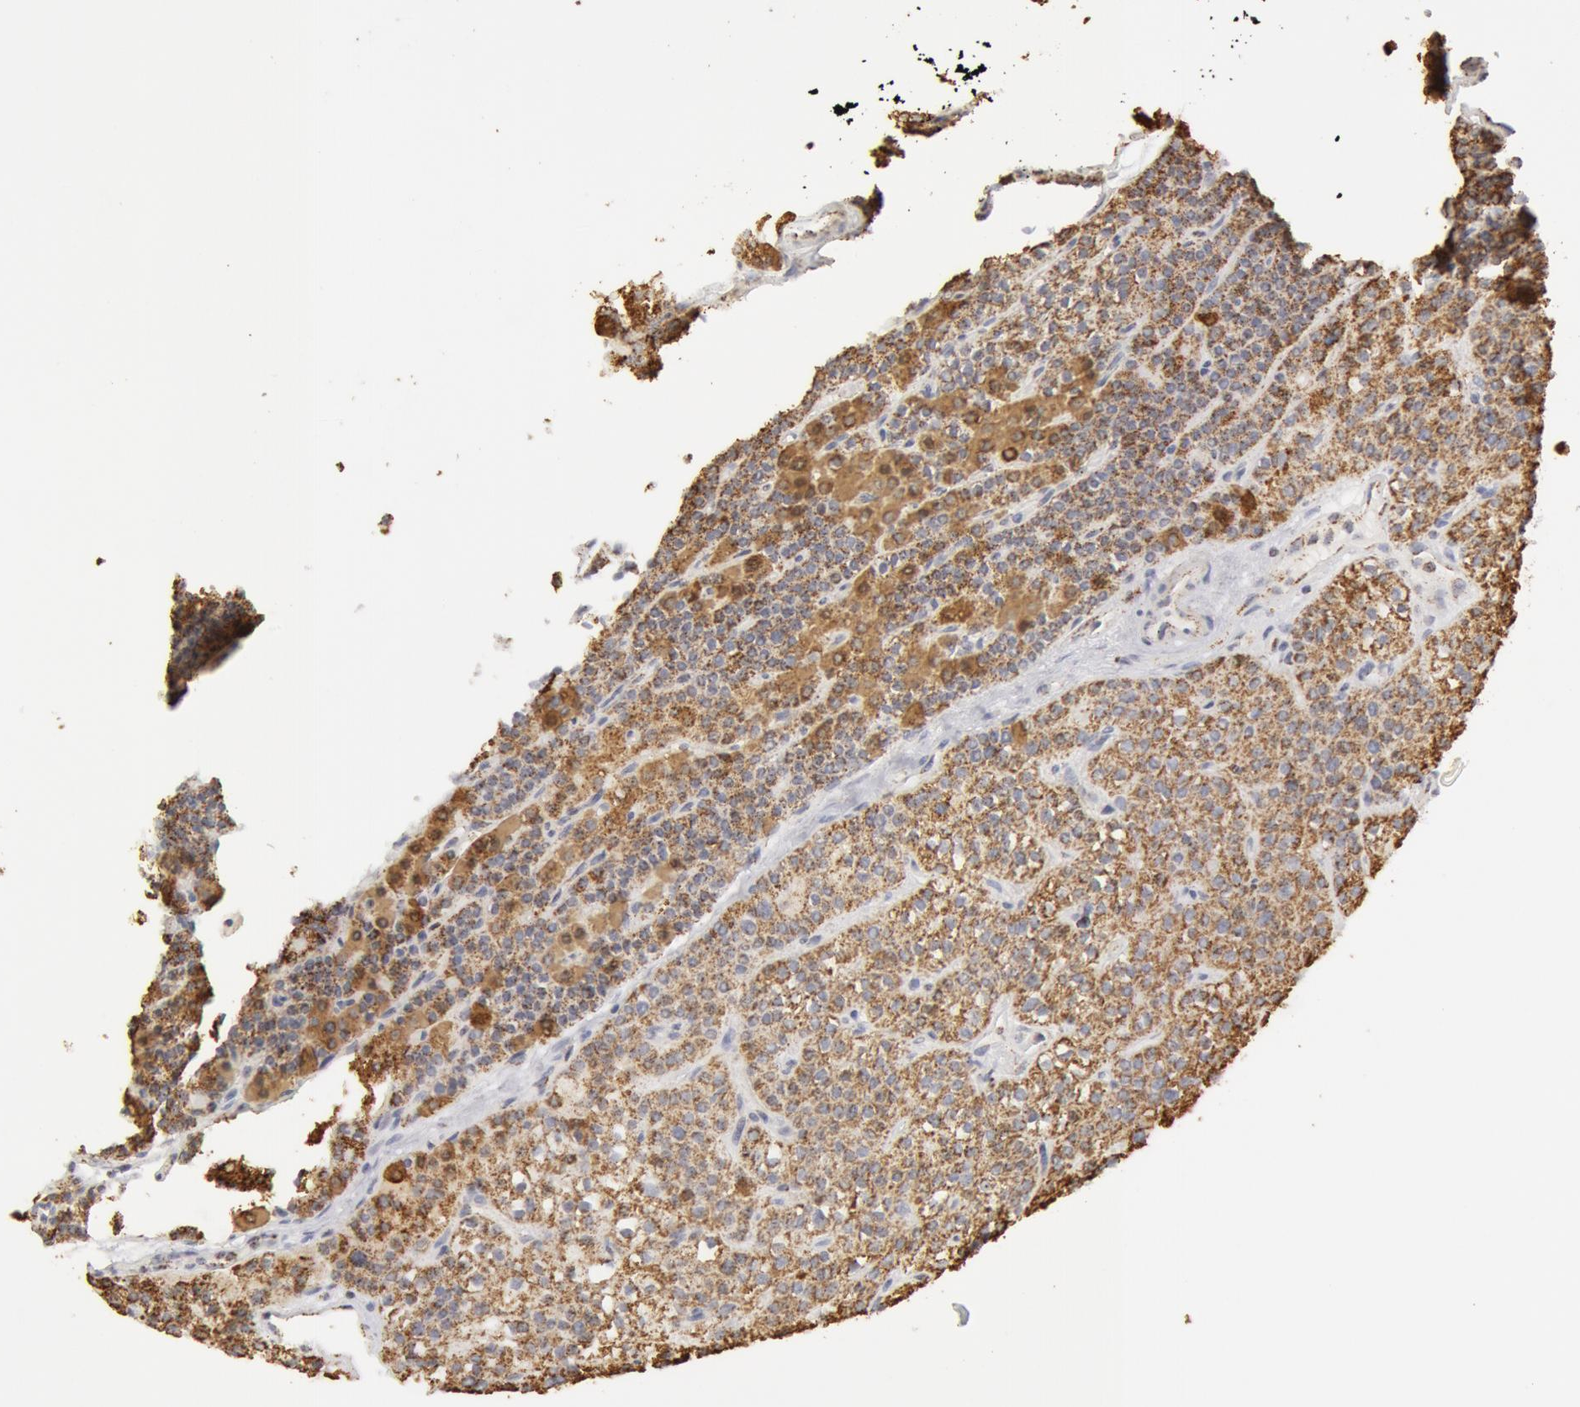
{"staining": {"intensity": "moderate", "quantity": ">75%", "location": "cytoplasmic/membranous"}, "tissue": "parathyroid gland", "cell_type": "Glandular cells", "image_type": "normal", "snomed": [{"axis": "morphology", "description": "Normal tissue, NOS"}, {"axis": "topography", "description": "Parathyroid gland"}], "caption": "Glandular cells demonstrate moderate cytoplasmic/membranous expression in approximately >75% of cells in unremarkable parathyroid gland. Using DAB (brown) and hematoxylin (blue) stains, captured at high magnification using brightfield microscopy.", "gene": "ATP5F1B", "patient": {"sex": "male", "age": 71}}